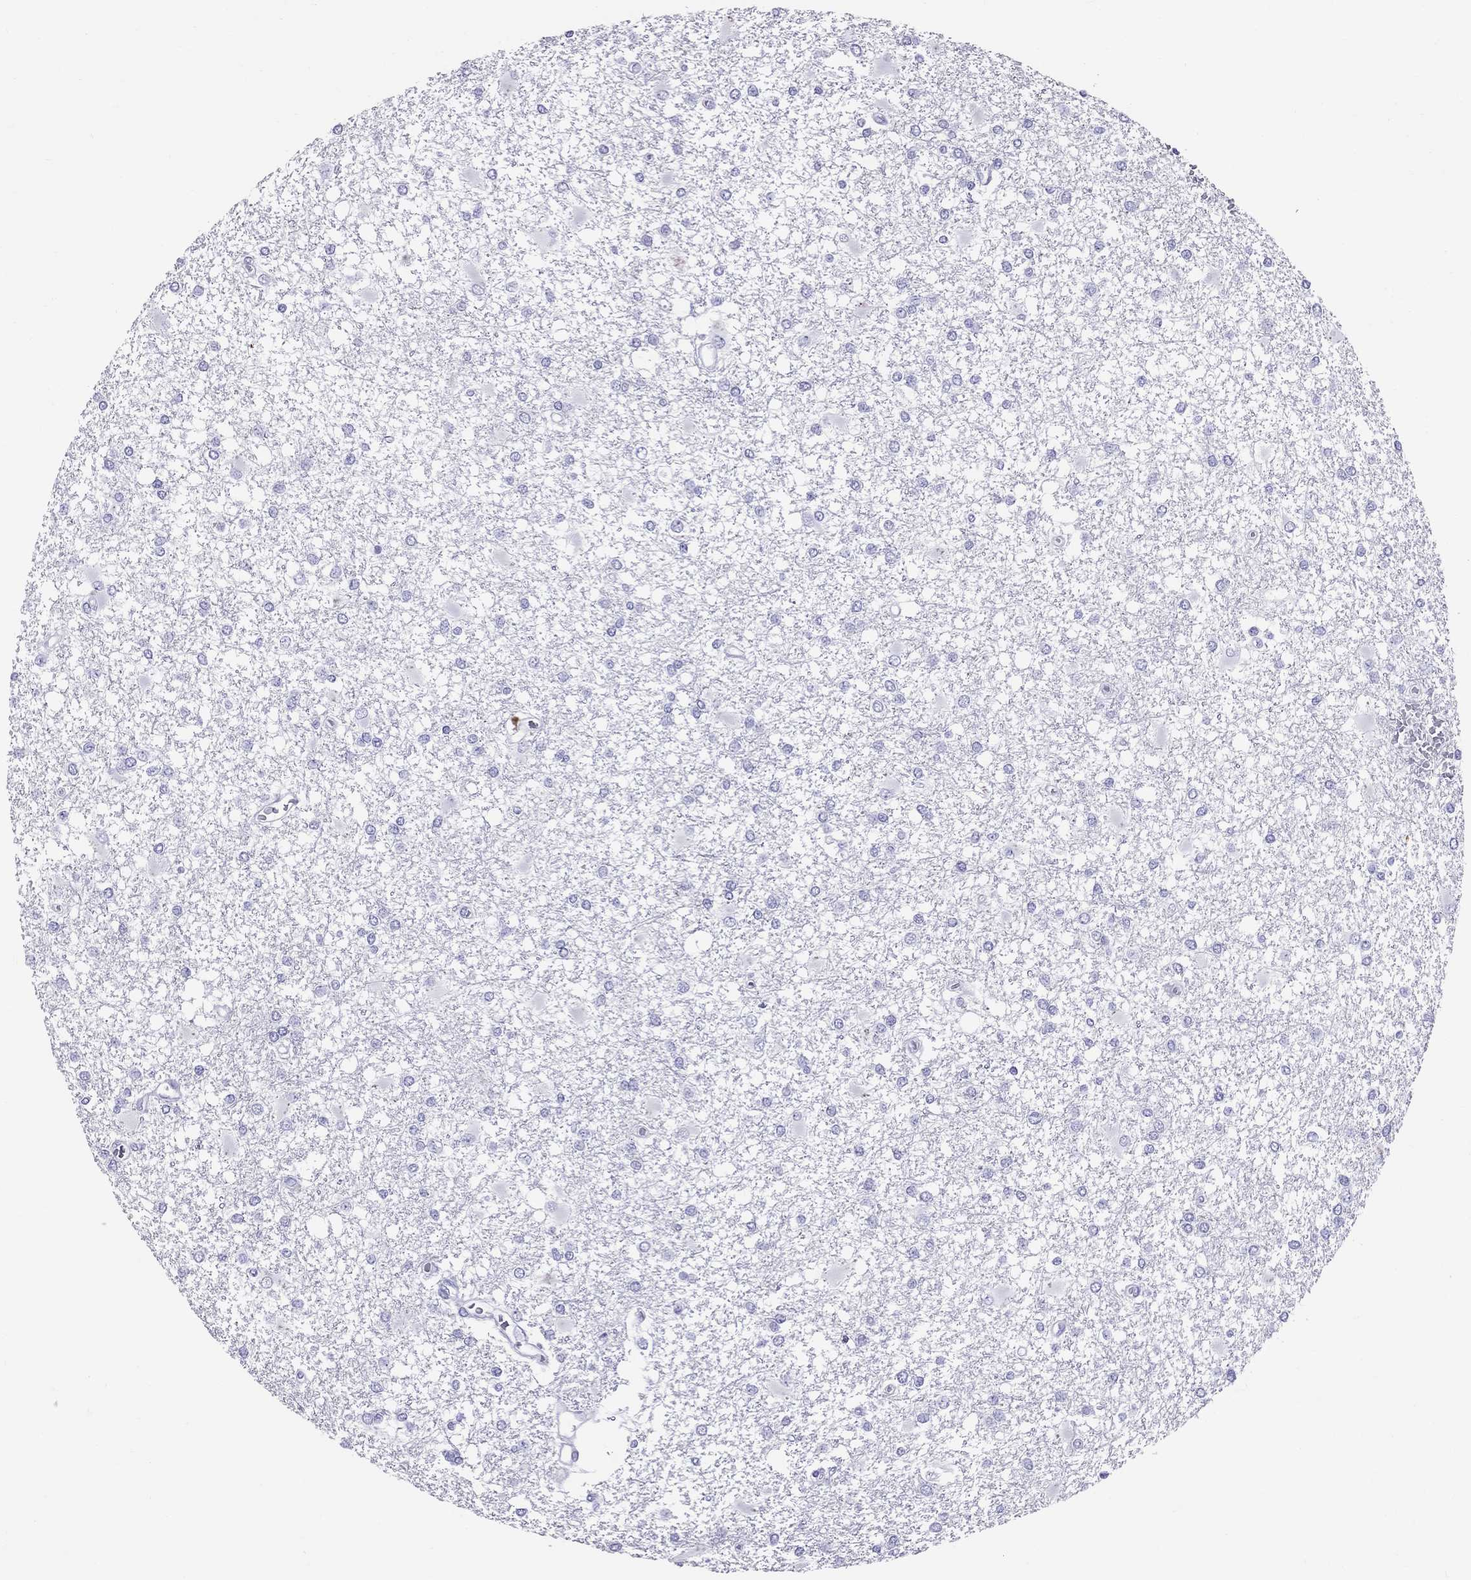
{"staining": {"intensity": "negative", "quantity": "none", "location": "none"}, "tissue": "glioma", "cell_type": "Tumor cells", "image_type": "cancer", "snomed": [{"axis": "morphology", "description": "Glioma, malignant, High grade"}, {"axis": "topography", "description": "Cerebral cortex"}], "caption": "This histopathology image is of glioma stained with immunohistochemistry to label a protein in brown with the nuclei are counter-stained blue. There is no positivity in tumor cells.", "gene": "AVPR1B", "patient": {"sex": "male", "age": 79}}